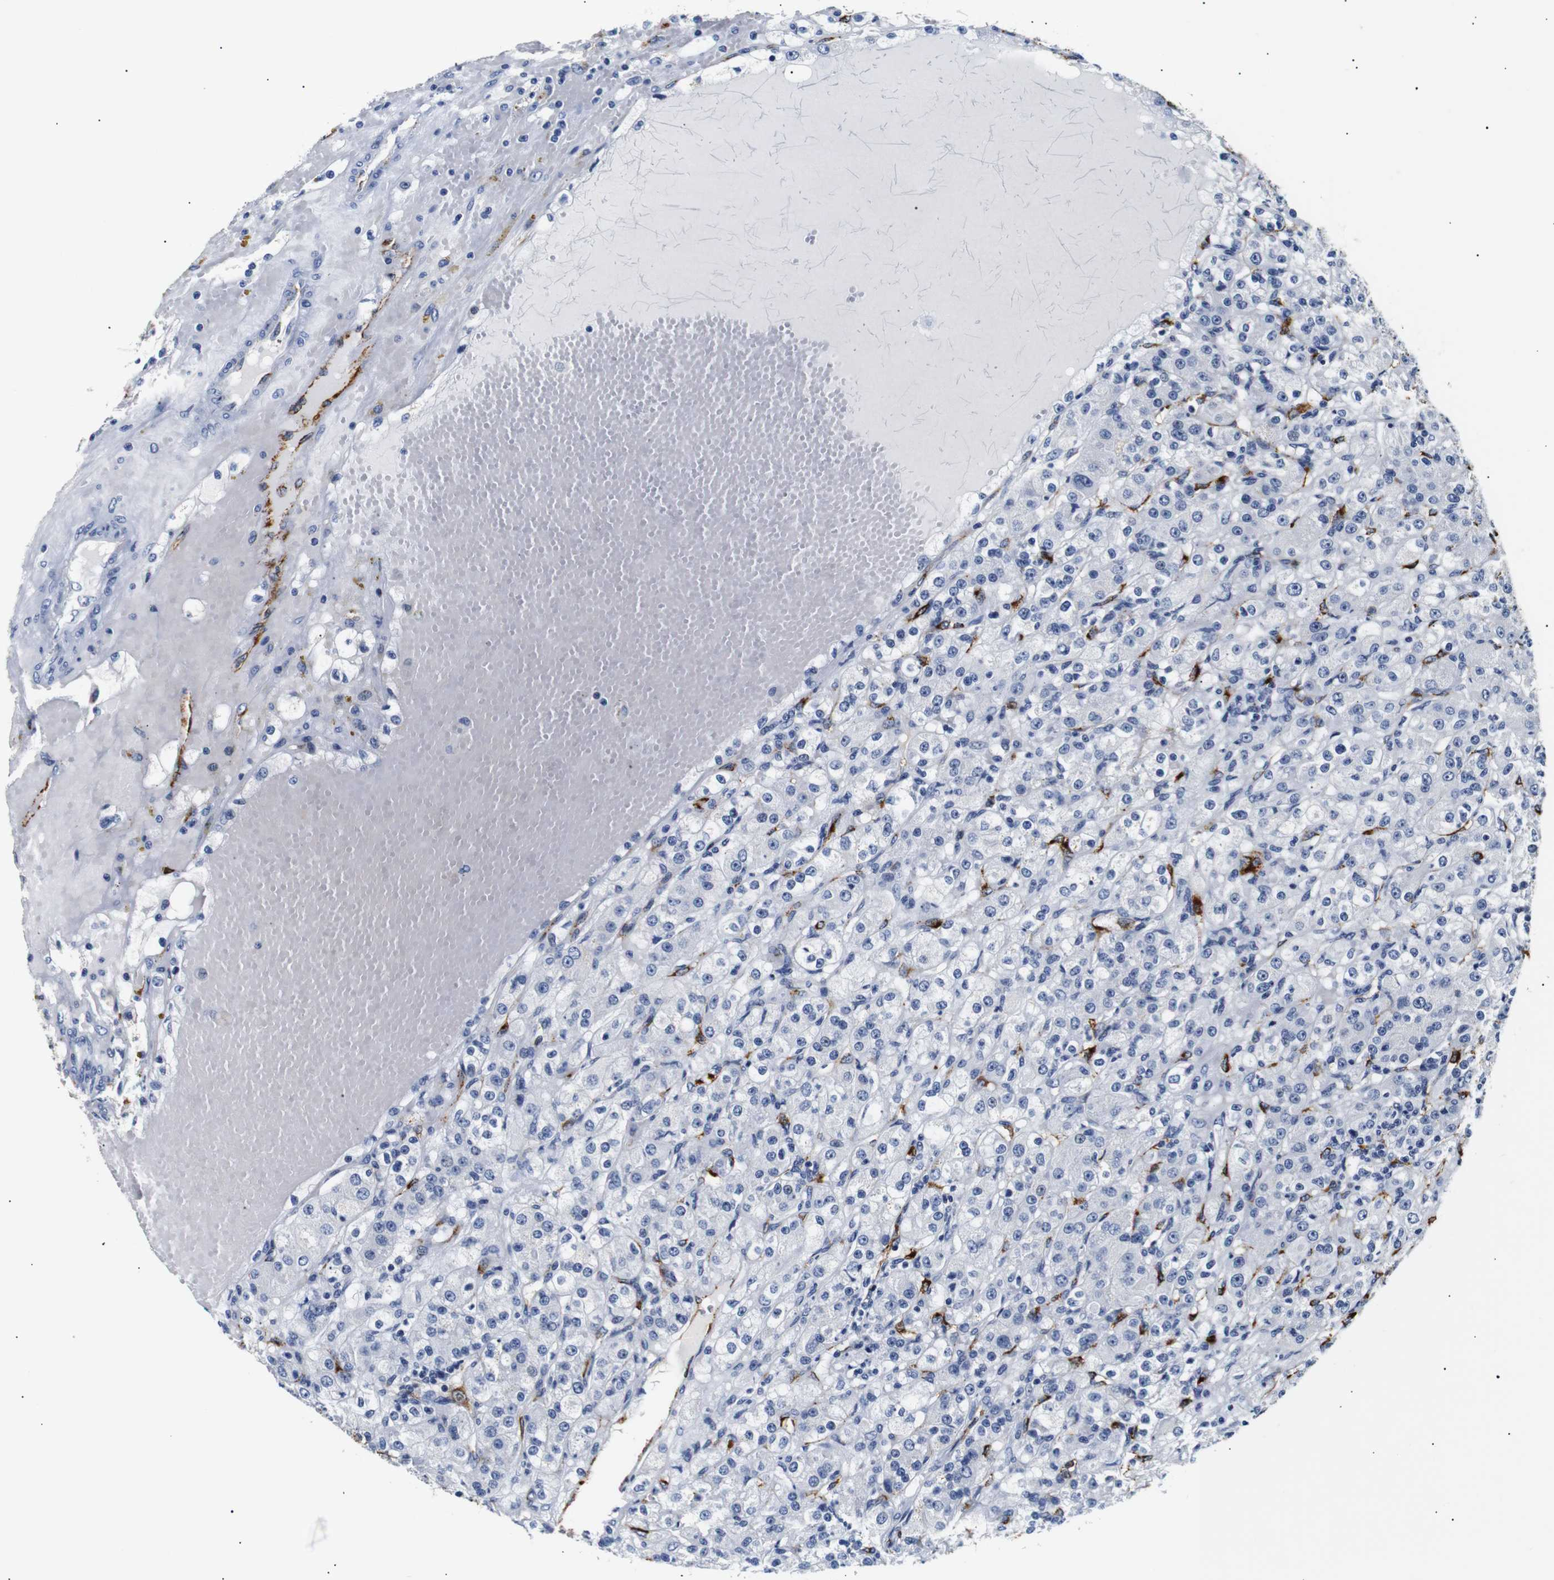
{"staining": {"intensity": "negative", "quantity": "none", "location": "none"}, "tissue": "renal cancer", "cell_type": "Tumor cells", "image_type": "cancer", "snomed": [{"axis": "morphology", "description": "Normal tissue, NOS"}, {"axis": "morphology", "description": "Adenocarcinoma, NOS"}, {"axis": "topography", "description": "Kidney"}], "caption": "Immunohistochemical staining of renal cancer displays no significant staining in tumor cells.", "gene": "MUC4", "patient": {"sex": "male", "age": 61}}